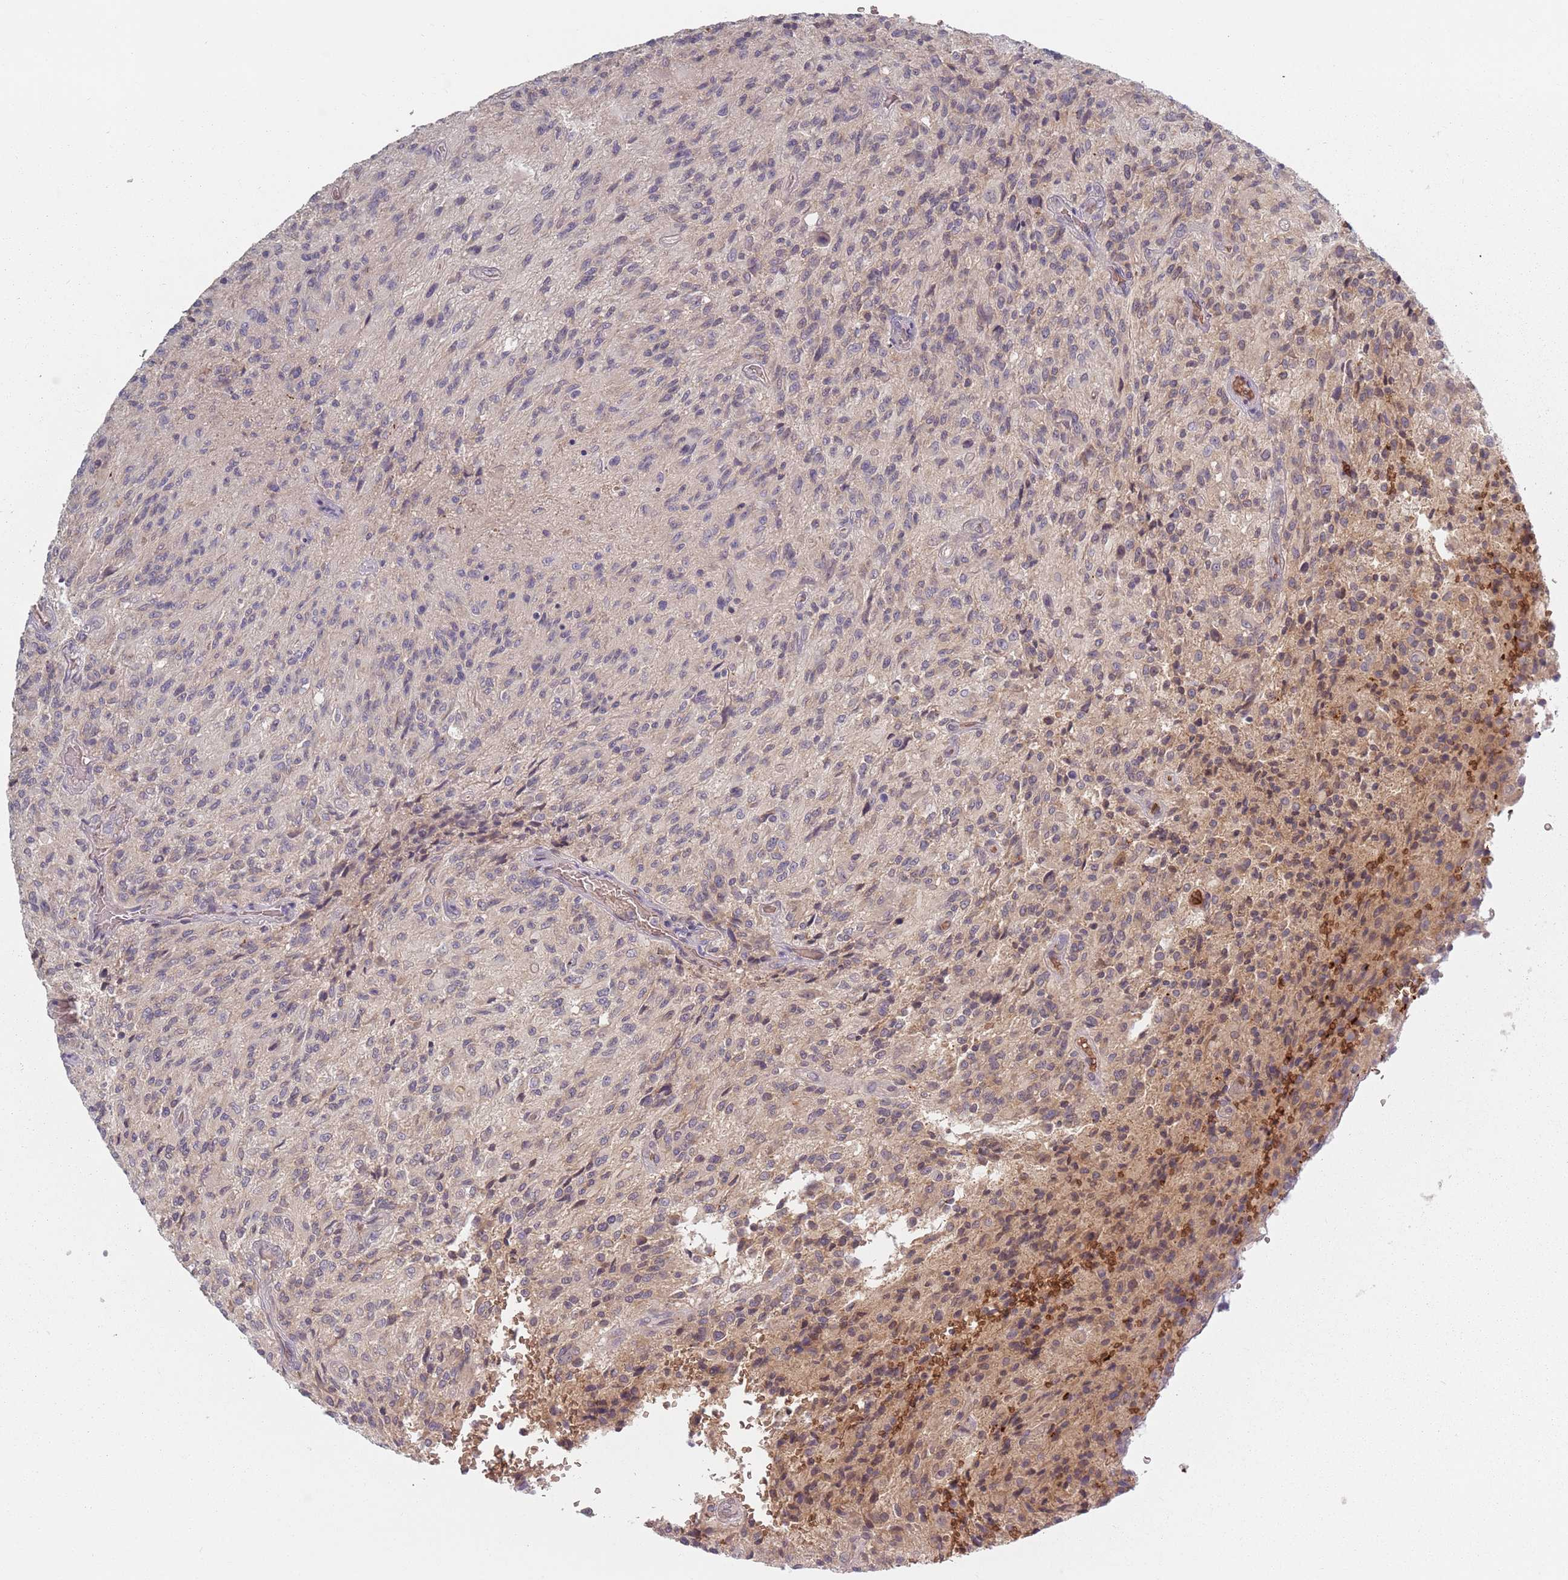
{"staining": {"intensity": "weak", "quantity": "<25%", "location": "cytoplasmic/membranous"}, "tissue": "glioma", "cell_type": "Tumor cells", "image_type": "cancer", "snomed": [{"axis": "morphology", "description": "Normal tissue, NOS"}, {"axis": "morphology", "description": "Glioma, malignant, High grade"}, {"axis": "topography", "description": "Cerebral cortex"}], "caption": "Malignant glioma (high-grade) was stained to show a protein in brown. There is no significant positivity in tumor cells.", "gene": "ASB13", "patient": {"sex": "male", "age": 56}}